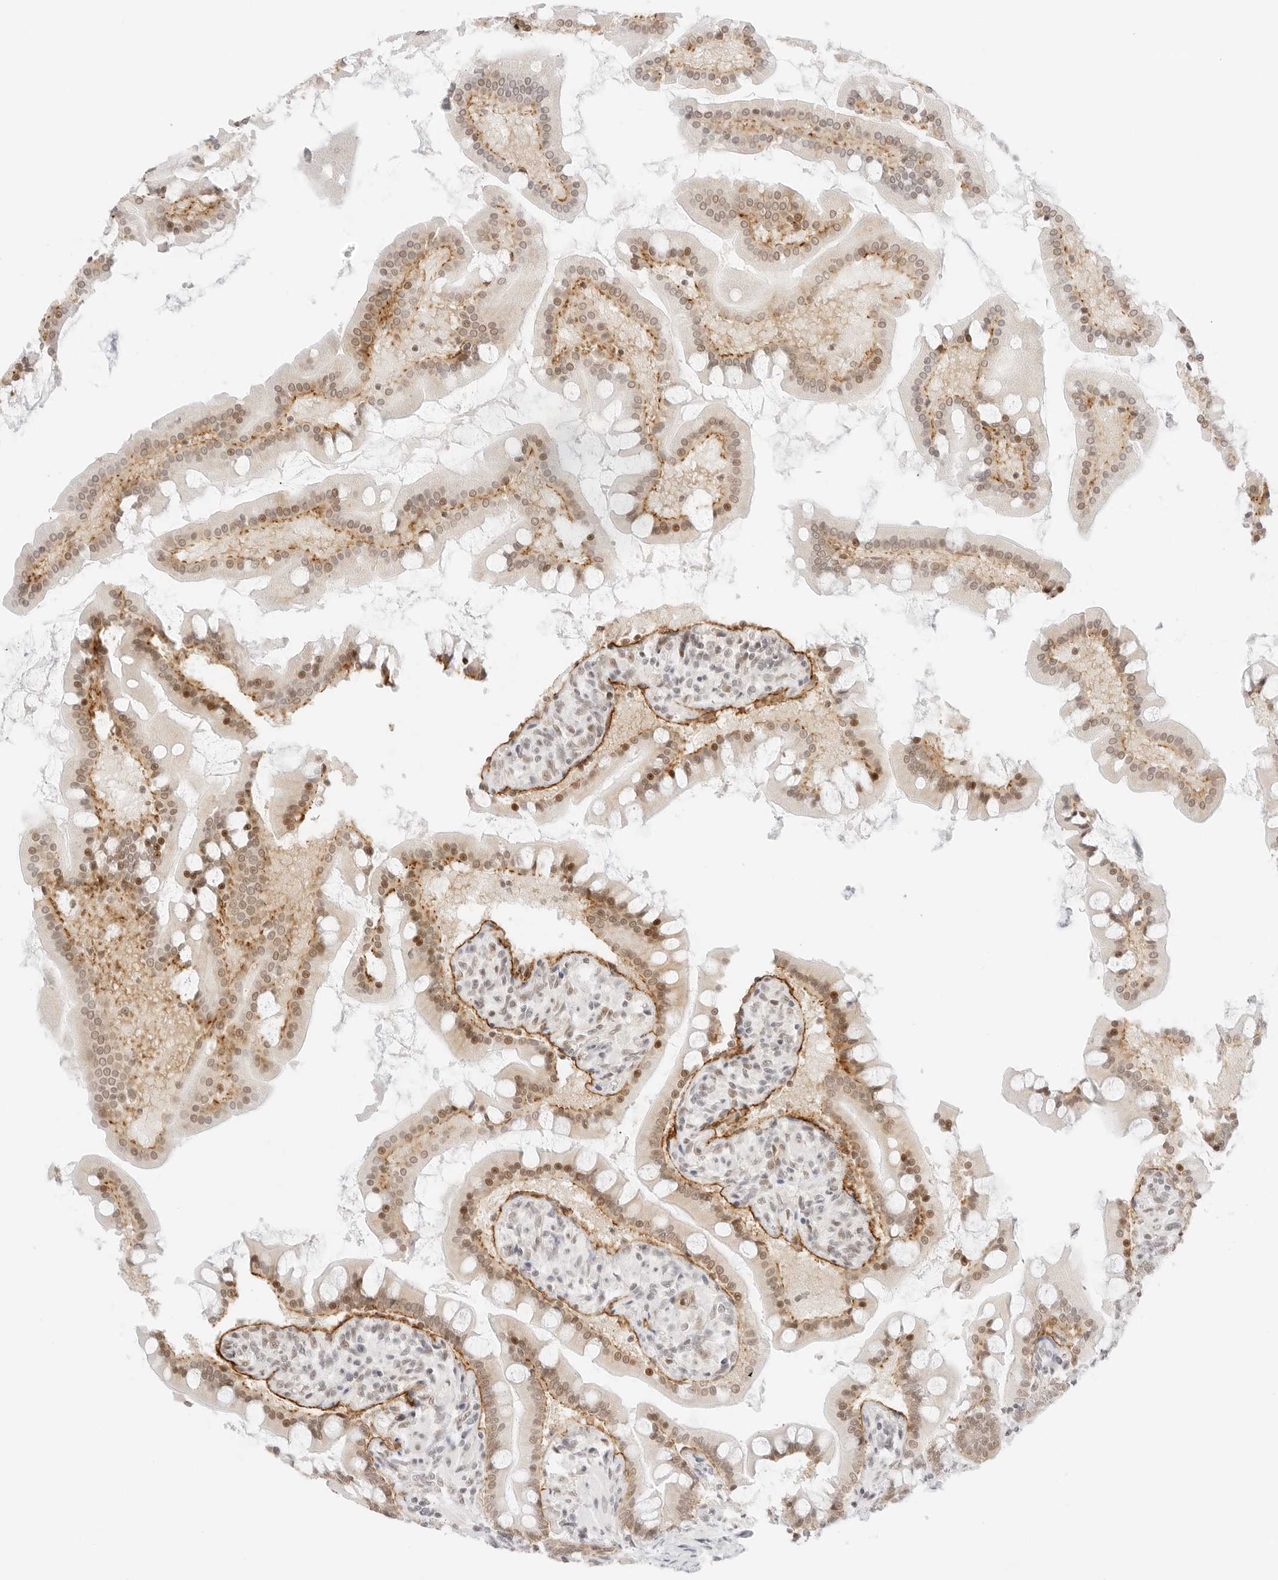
{"staining": {"intensity": "moderate", "quantity": ">75%", "location": "cytoplasmic/membranous,nuclear"}, "tissue": "small intestine", "cell_type": "Glandular cells", "image_type": "normal", "snomed": [{"axis": "morphology", "description": "Normal tissue, NOS"}, {"axis": "topography", "description": "Small intestine"}], "caption": "Immunohistochemistry (IHC) of benign small intestine reveals medium levels of moderate cytoplasmic/membranous,nuclear expression in about >75% of glandular cells.", "gene": "ITGA6", "patient": {"sex": "male", "age": 41}}